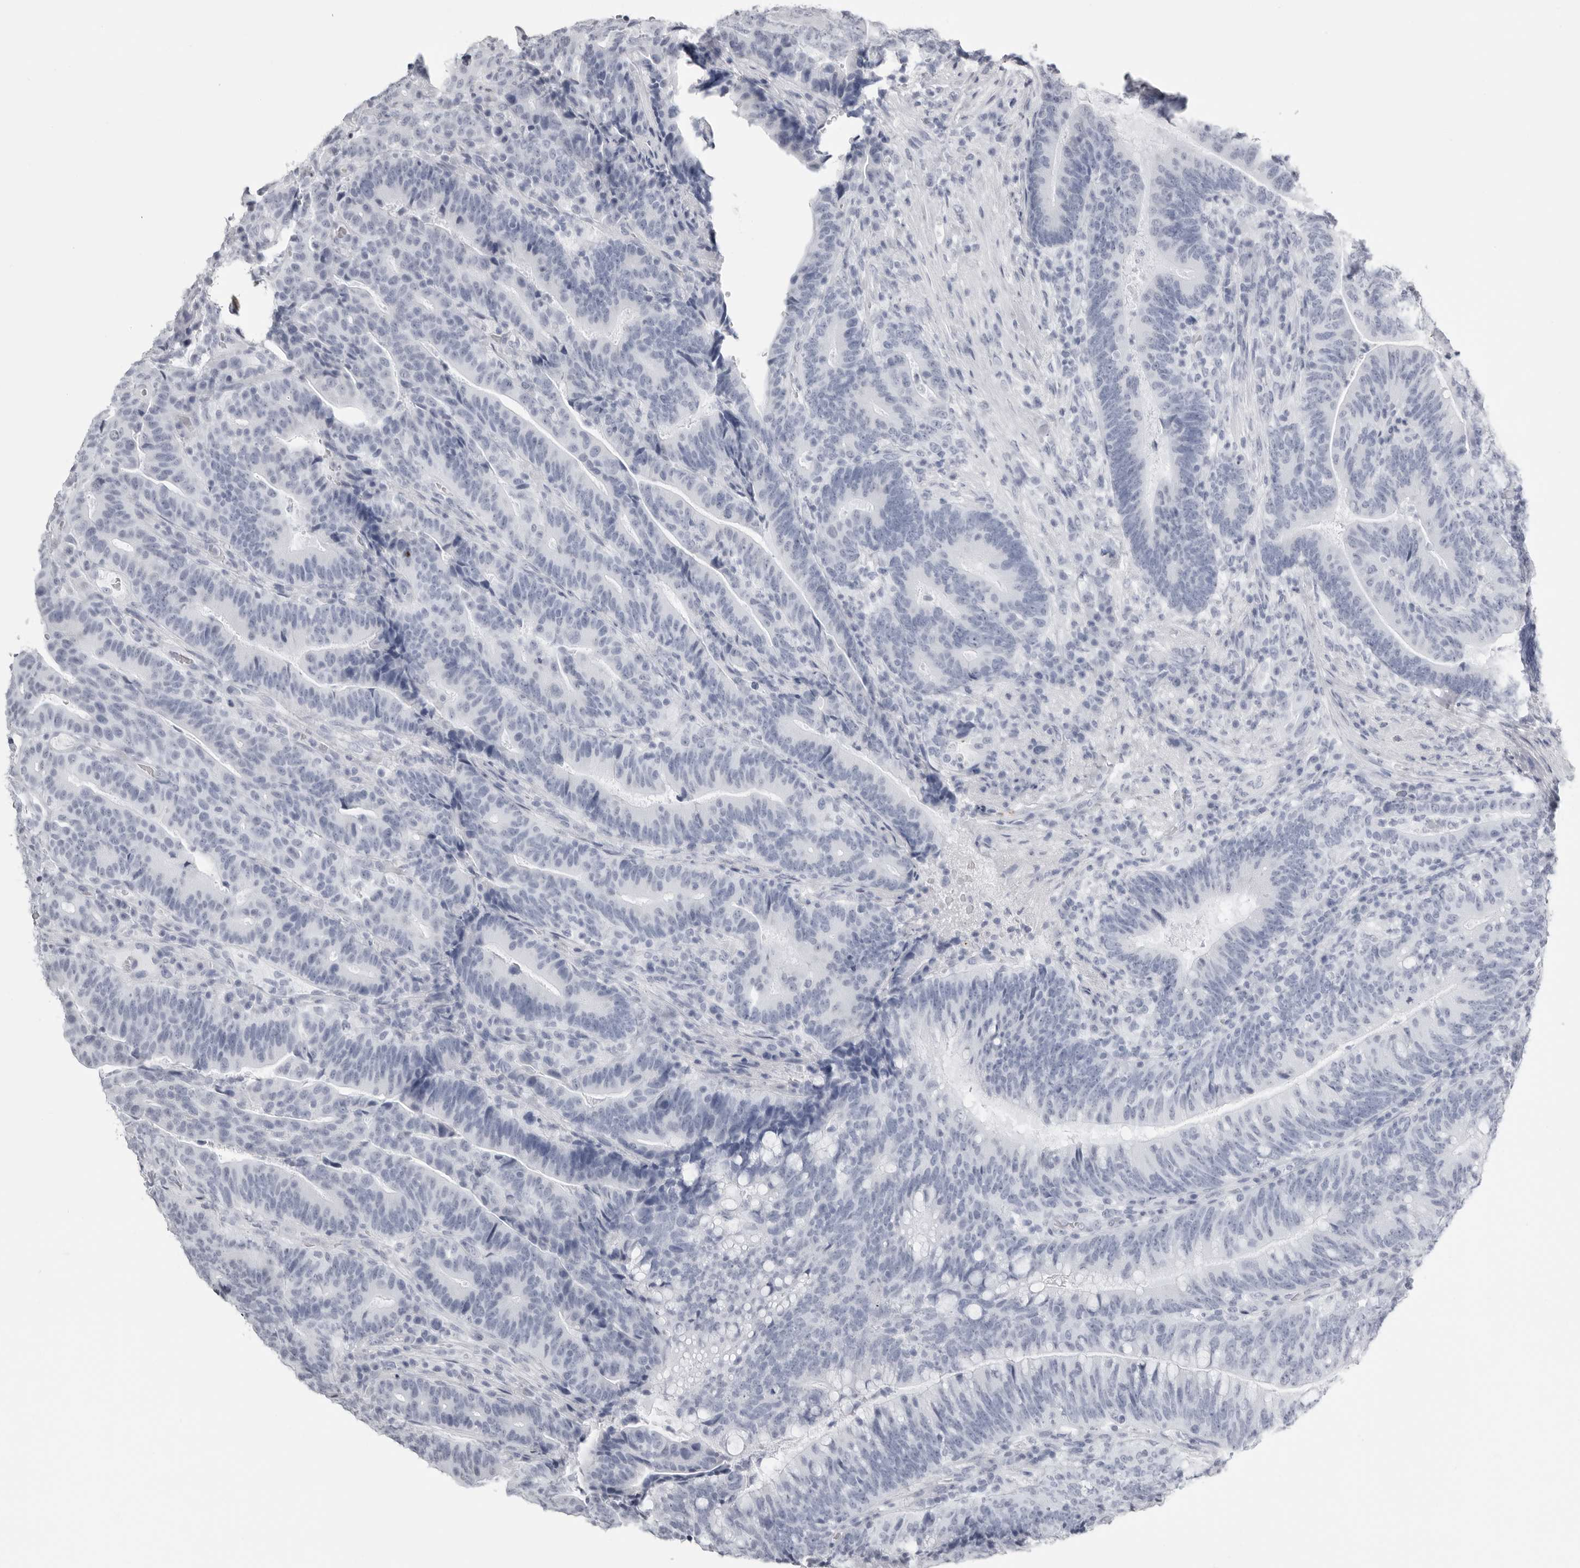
{"staining": {"intensity": "negative", "quantity": "none", "location": "none"}, "tissue": "colorectal cancer", "cell_type": "Tumor cells", "image_type": "cancer", "snomed": [{"axis": "morphology", "description": "Adenocarcinoma, NOS"}, {"axis": "topography", "description": "Colon"}], "caption": "High power microscopy image of an IHC photomicrograph of colorectal cancer (adenocarcinoma), revealing no significant staining in tumor cells.", "gene": "KLK9", "patient": {"sex": "female", "age": 66}}